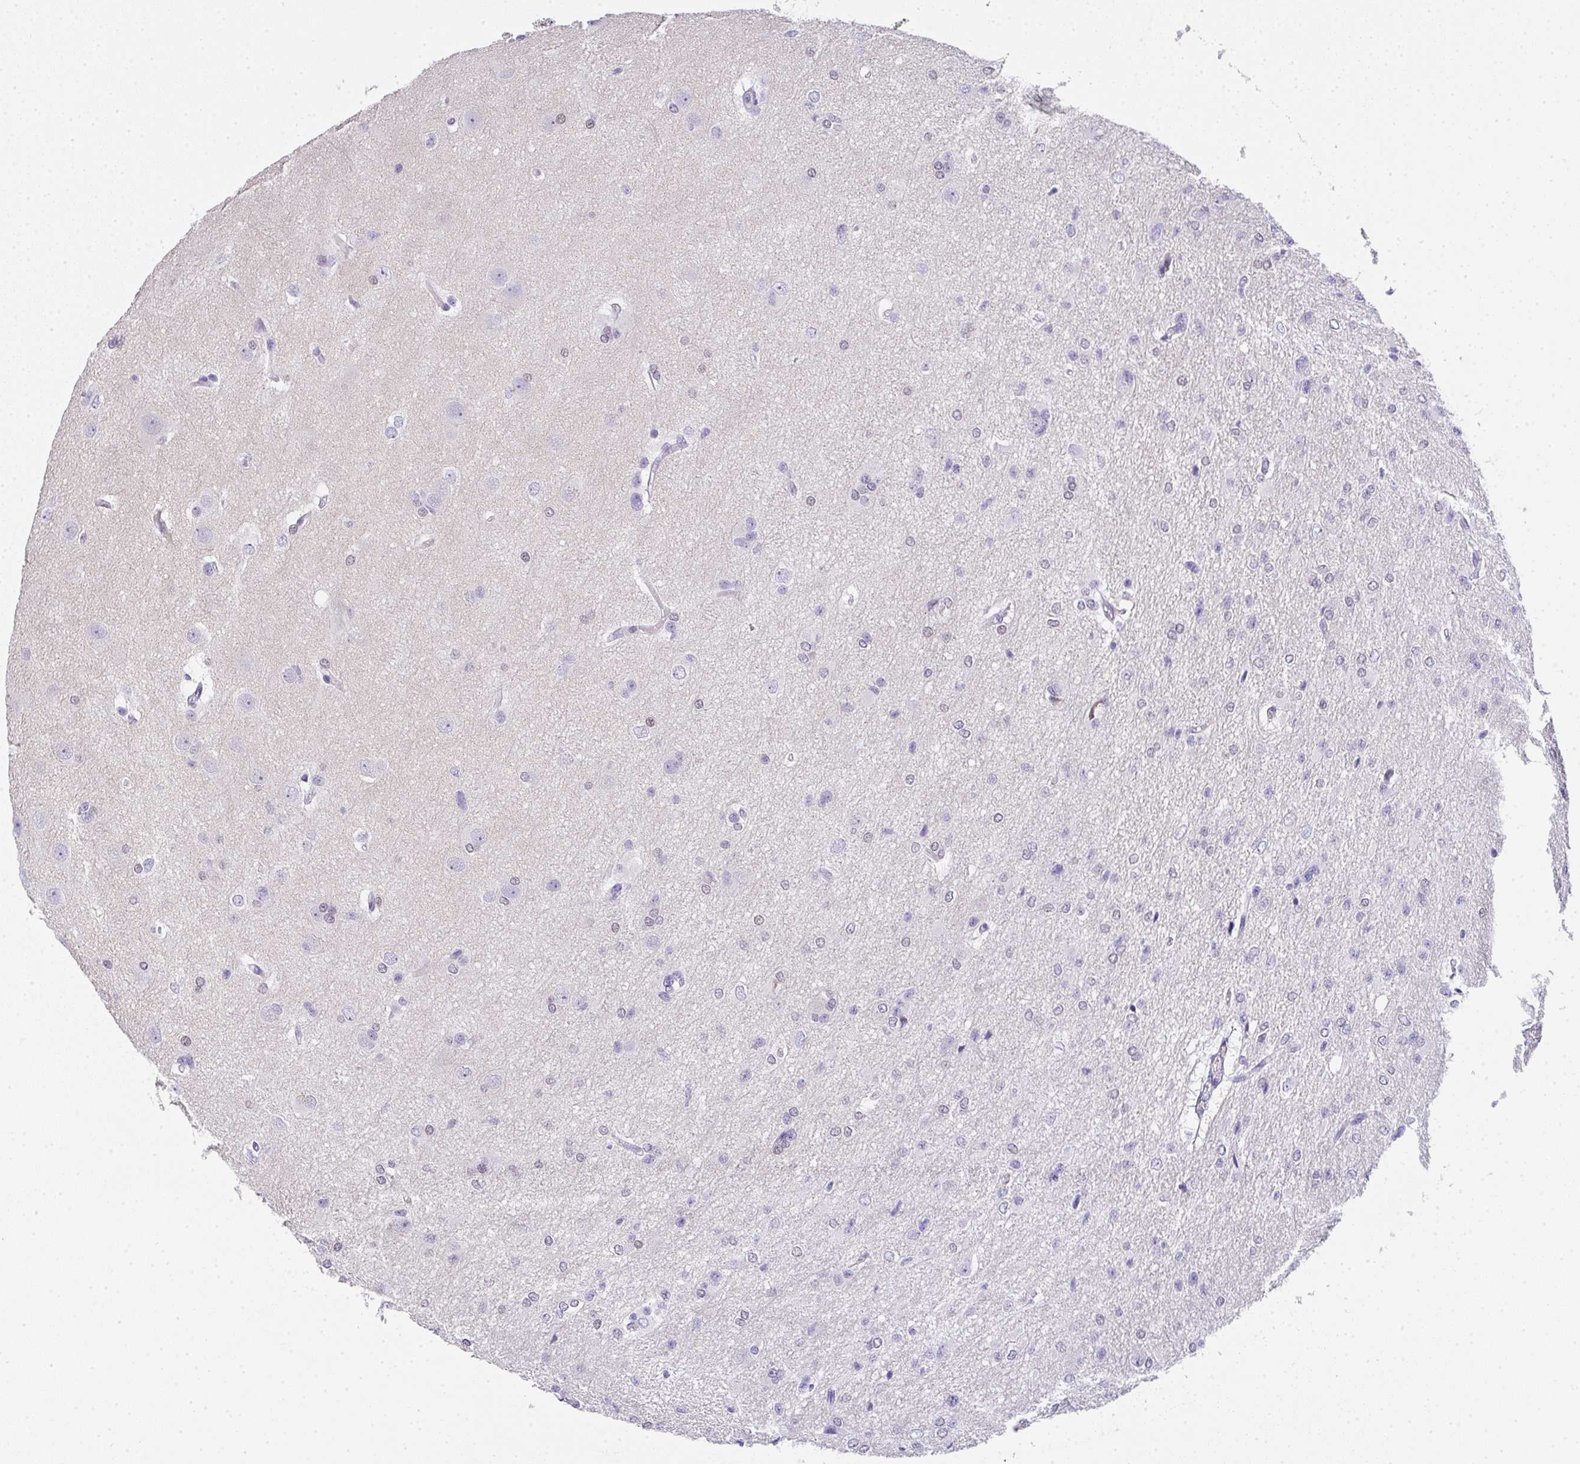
{"staining": {"intensity": "negative", "quantity": "none", "location": "none"}, "tissue": "glioma", "cell_type": "Tumor cells", "image_type": "cancer", "snomed": [{"axis": "morphology", "description": "Glioma, malignant, Low grade"}, {"axis": "topography", "description": "Brain"}], "caption": "Tumor cells are negative for protein expression in human glioma. (Stains: DAB IHC with hematoxylin counter stain, Microscopy: brightfield microscopy at high magnification).", "gene": "CACNA1S", "patient": {"sex": "male", "age": 26}}